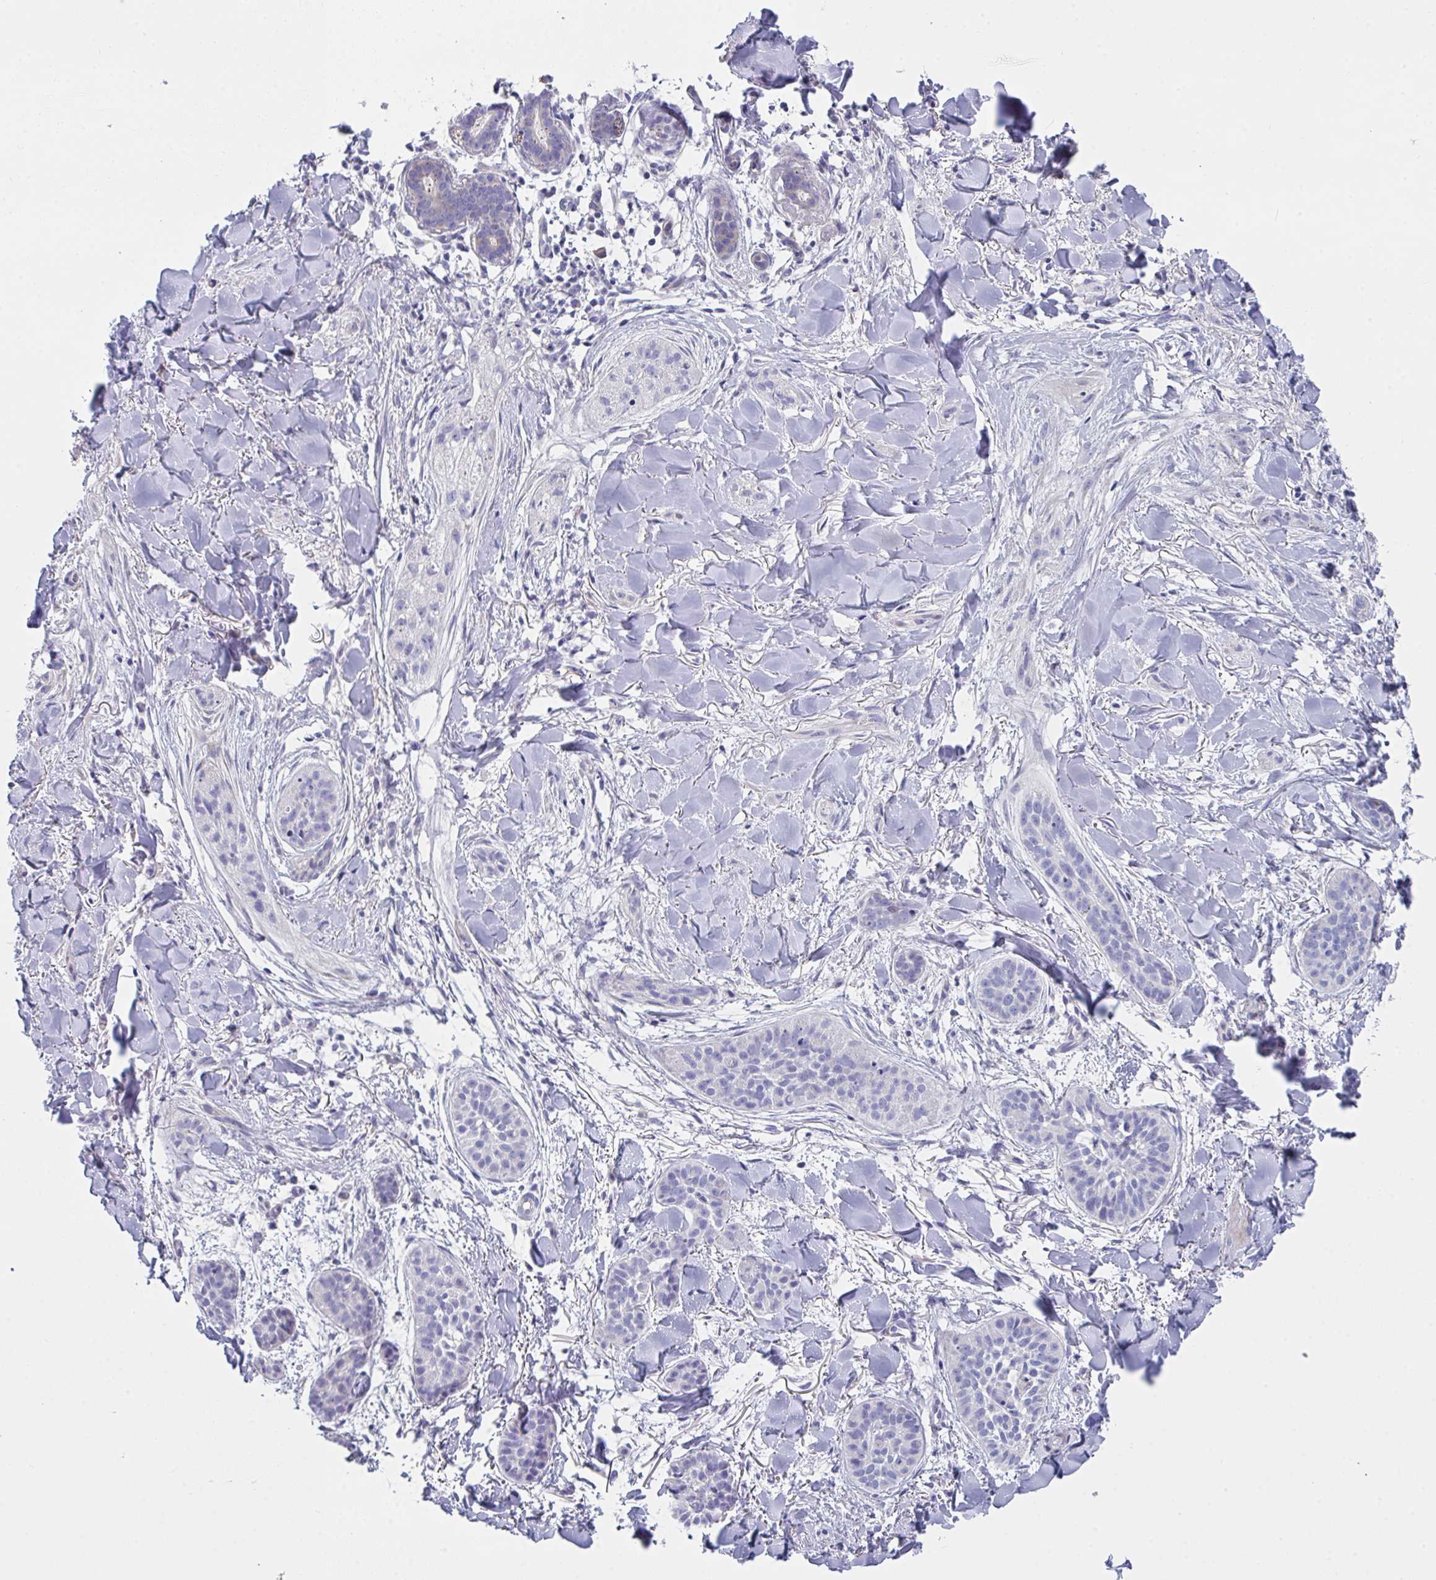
{"staining": {"intensity": "negative", "quantity": "none", "location": "none"}, "tissue": "skin cancer", "cell_type": "Tumor cells", "image_type": "cancer", "snomed": [{"axis": "morphology", "description": "Basal cell carcinoma"}, {"axis": "topography", "description": "Skin"}], "caption": "Photomicrograph shows no significant protein staining in tumor cells of skin cancer (basal cell carcinoma).", "gene": "FBXO47", "patient": {"sex": "male", "age": 52}}